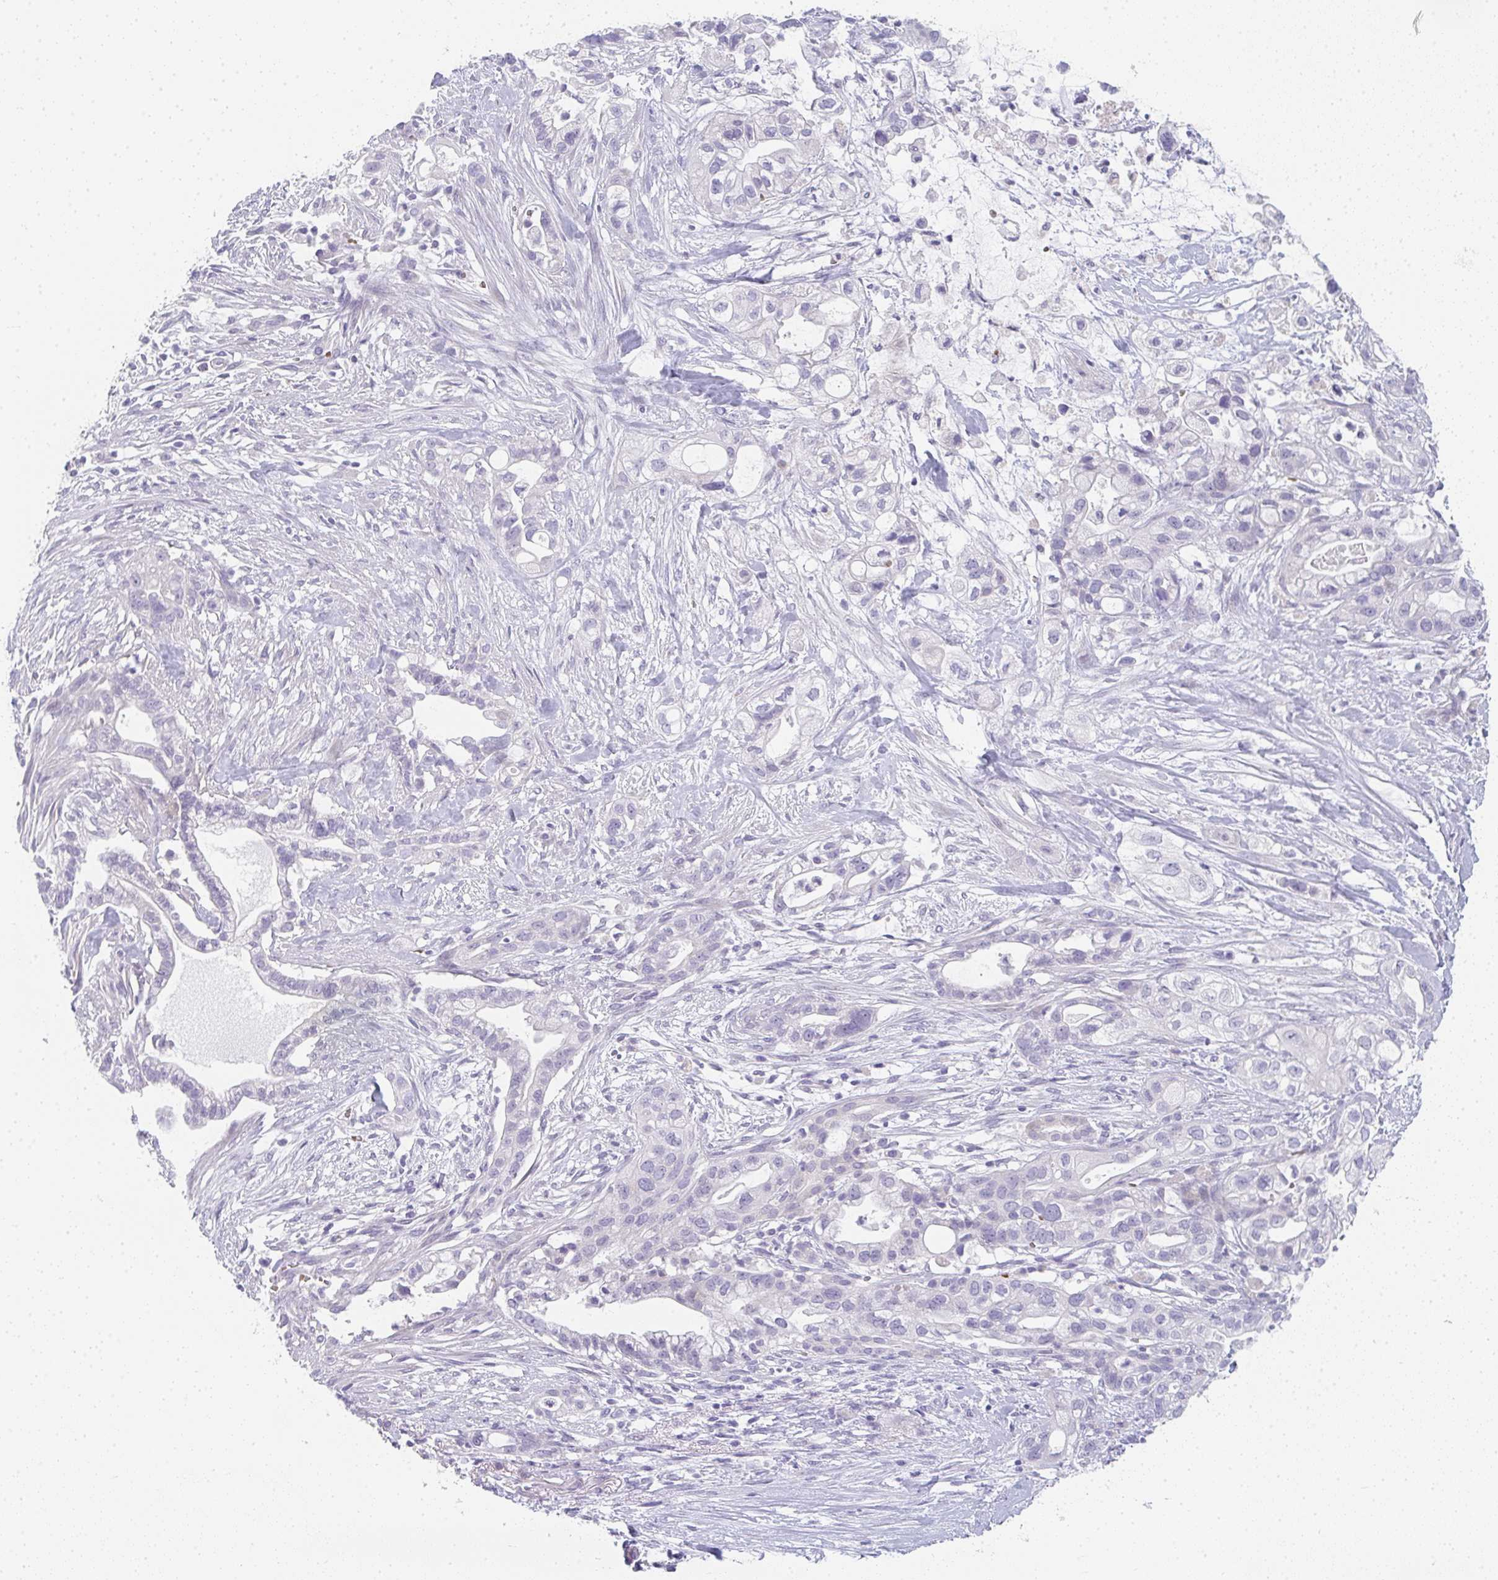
{"staining": {"intensity": "negative", "quantity": "none", "location": "none"}, "tissue": "pancreatic cancer", "cell_type": "Tumor cells", "image_type": "cancer", "snomed": [{"axis": "morphology", "description": "Adenocarcinoma, NOS"}, {"axis": "topography", "description": "Pancreas"}], "caption": "Tumor cells show no significant staining in pancreatic adenocarcinoma. The staining was performed using DAB to visualize the protein expression in brown, while the nuclei were stained in blue with hematoxylin (Magnification: 20x).", "gene": "NEU2", "patient": {"sex": "male", "age": 44}}